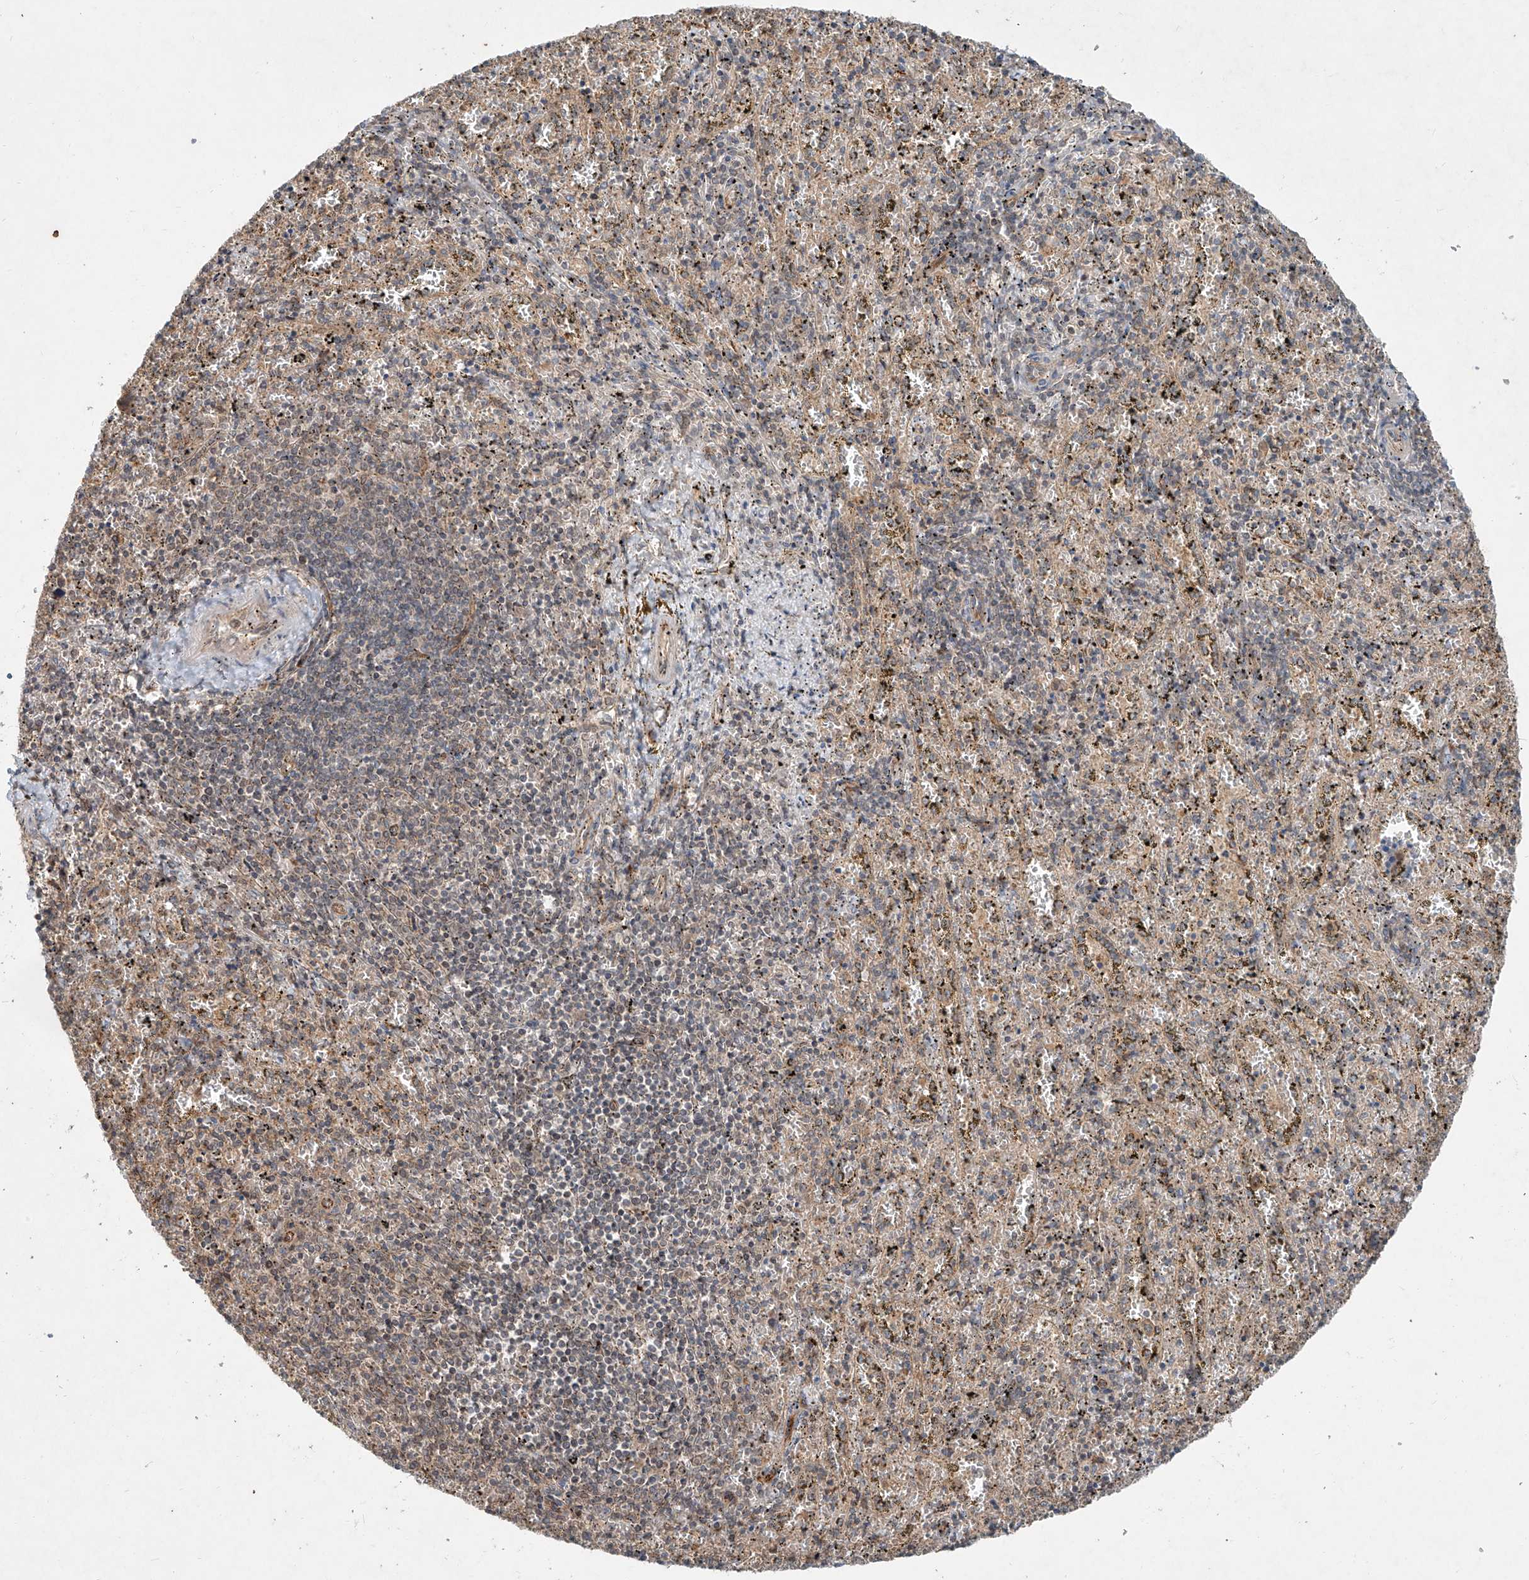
{"staining": {"intensity": "moderate", "quantity": "<25%", "location": "cytoplasmic/membranous"}, "tissue": "spleen", "cell_type": "Cells in red pulp", "image_type": "normal", "snomed": [{"axis": "morphology", "description": "Normal tissue, NOS"}, {"axis": "topography", "description": "Spleen"}], "caption": "This image displays benign spleen stained with IHC to label a protein in brown. The cytoplasmic/membranous of cells in red pulp show moderate positivity for the protein. Nuclei are counter-stained blue.", "gene": "IER5", "patient": {"sex": "male", "age": 11}}